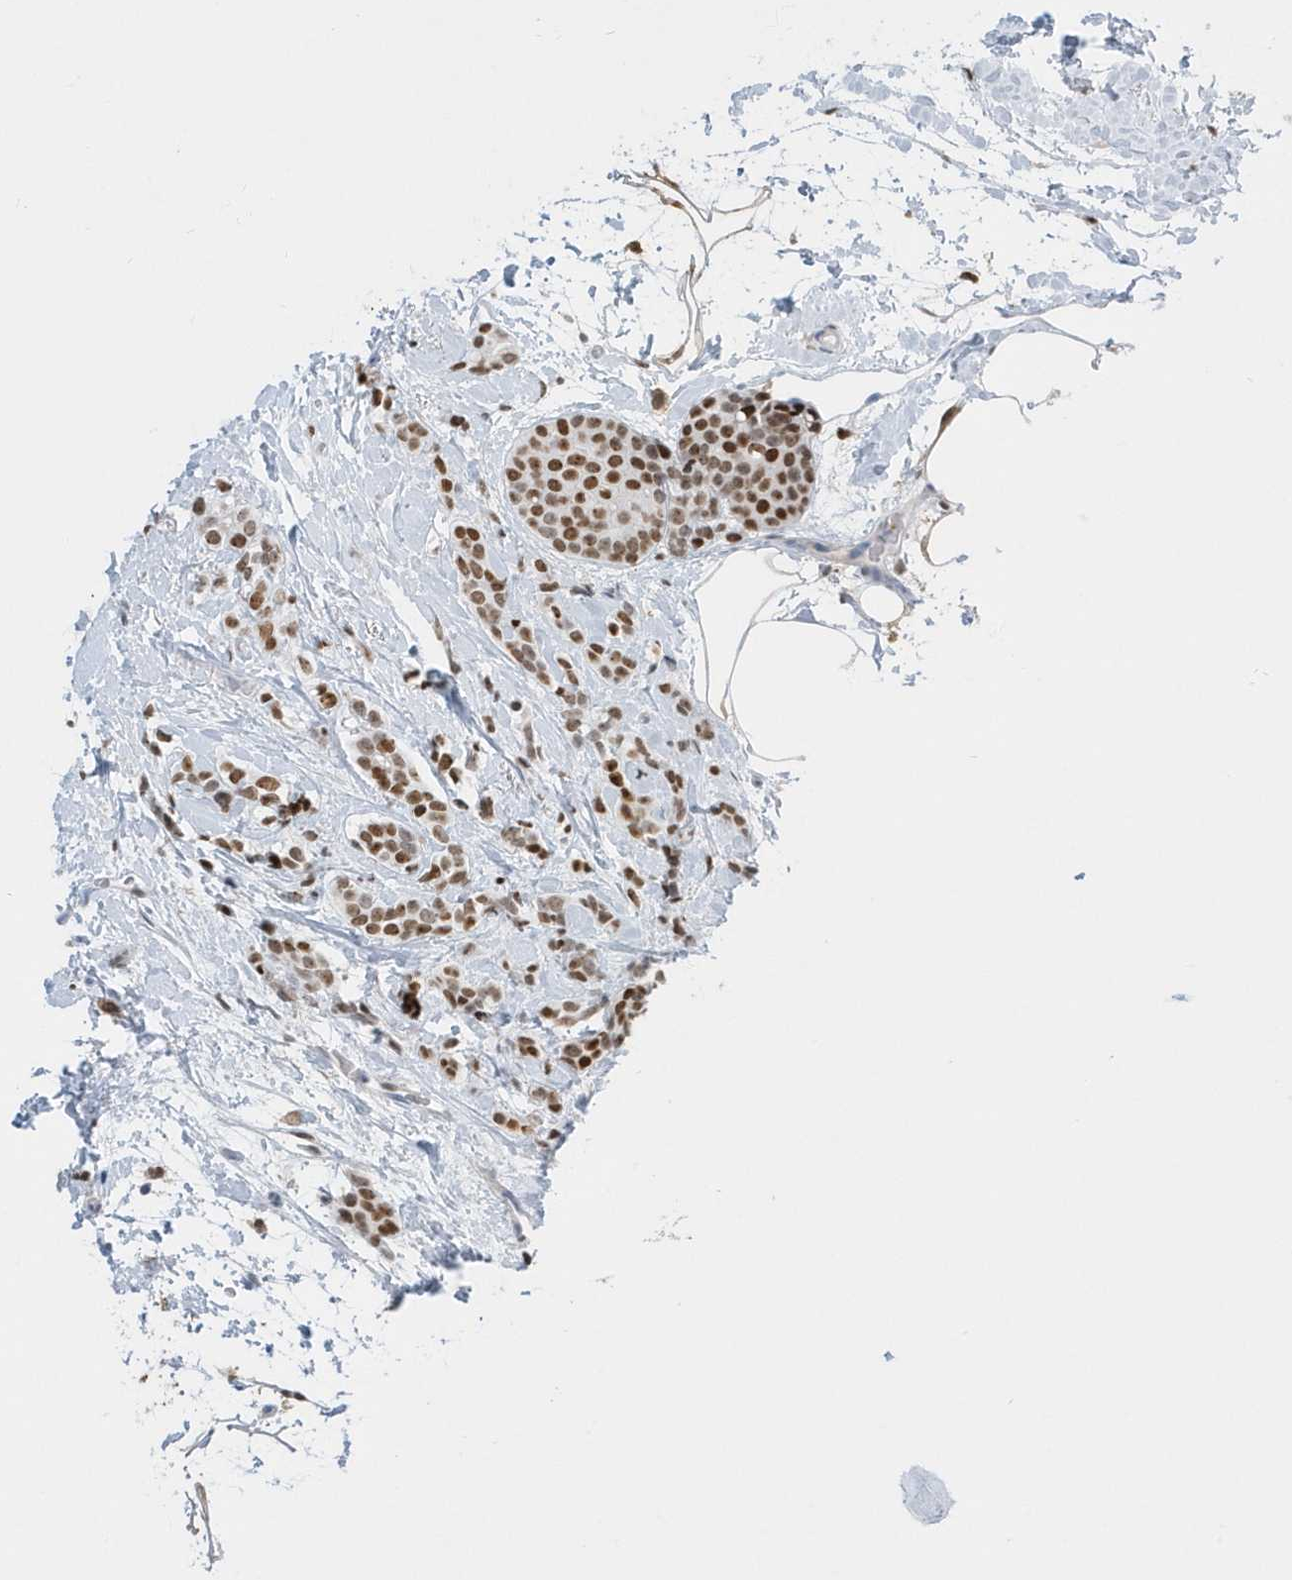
{"staining": {"intensity": "moderate", "quantity": ">75%", "location": "nuclear"}, "tissue": "breast cancer", "cell_type": "Tumor cells", "image_type": "cancer", "snomed": [{"axis": "morphology", "description": "Lobular carcinoma, in situ"}, {"axis": "morphology", "description": "Lobular carcinoma"}, {"axis": "topography", "description": "Breast"}], "caption": "A brown stain highlights moderate nuclear expression of a protein in human breast cancer (lobular carcinoma in situ) tumor cells.", "gene": "MACROH2A2", "patient": {"sex": "female", "age": 41}}